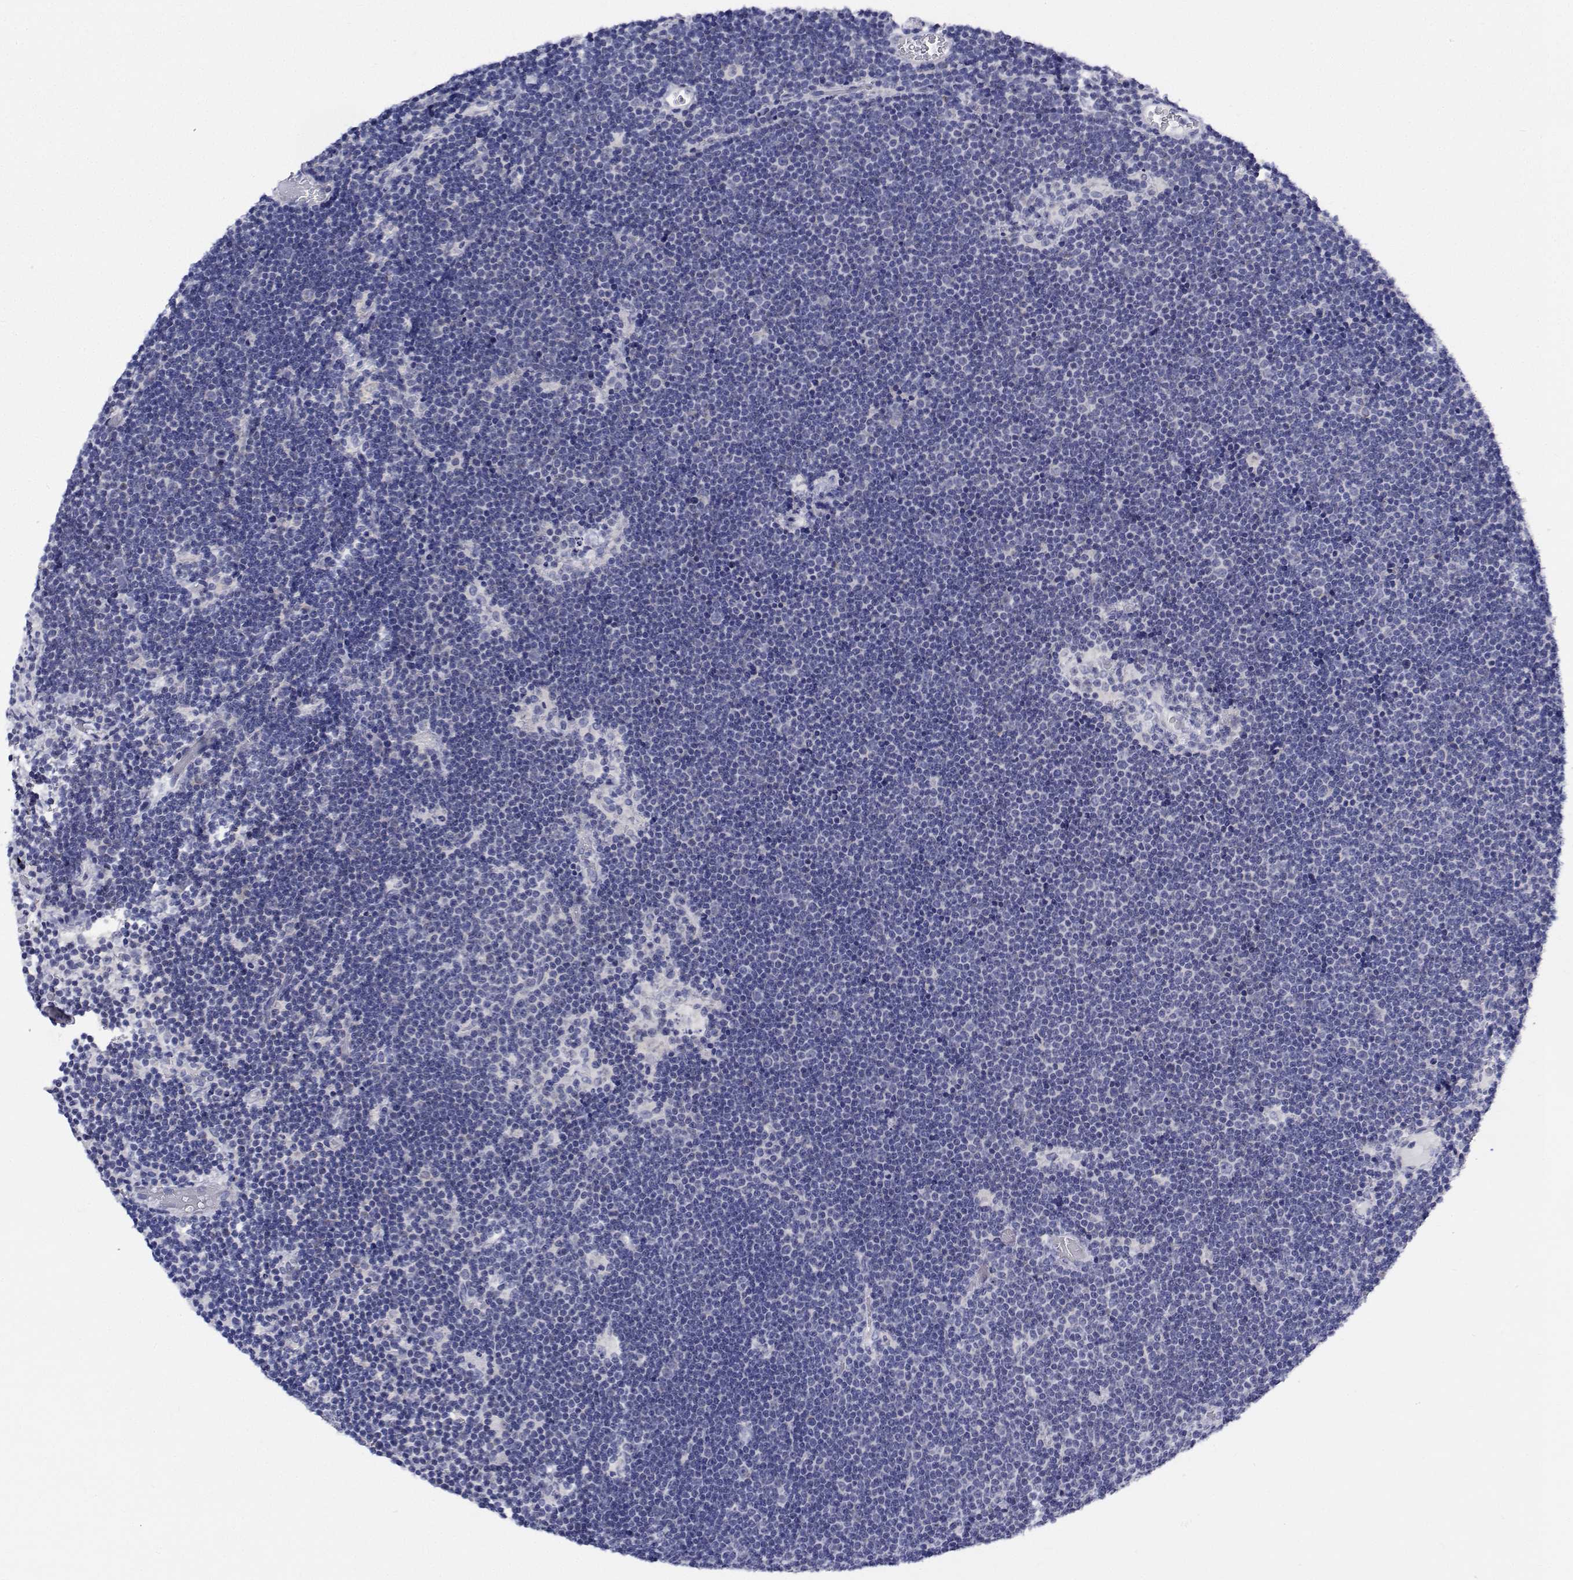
{"staining": {"intensity": "negative", "quantity": "none", "location": "none"}, "tissue": "lymphoma", "cell_type": "Tumor cells", "image_type": "cancer", "snomed": [{"axis": "morphology", "description": "Malignant lymphoma, non-Hodgkin's type, Low grade"}, {"axis": "topography", "description": "Brain"}], "caption": "There is no significant positivity in tumor cells of malignant lymphoma, non-Hodgkin's type (low-grade). (DAB immunohistochemistry, high magnification).", "gene": "CDHR3", "patient": {"sex": "female", "age": 66}}